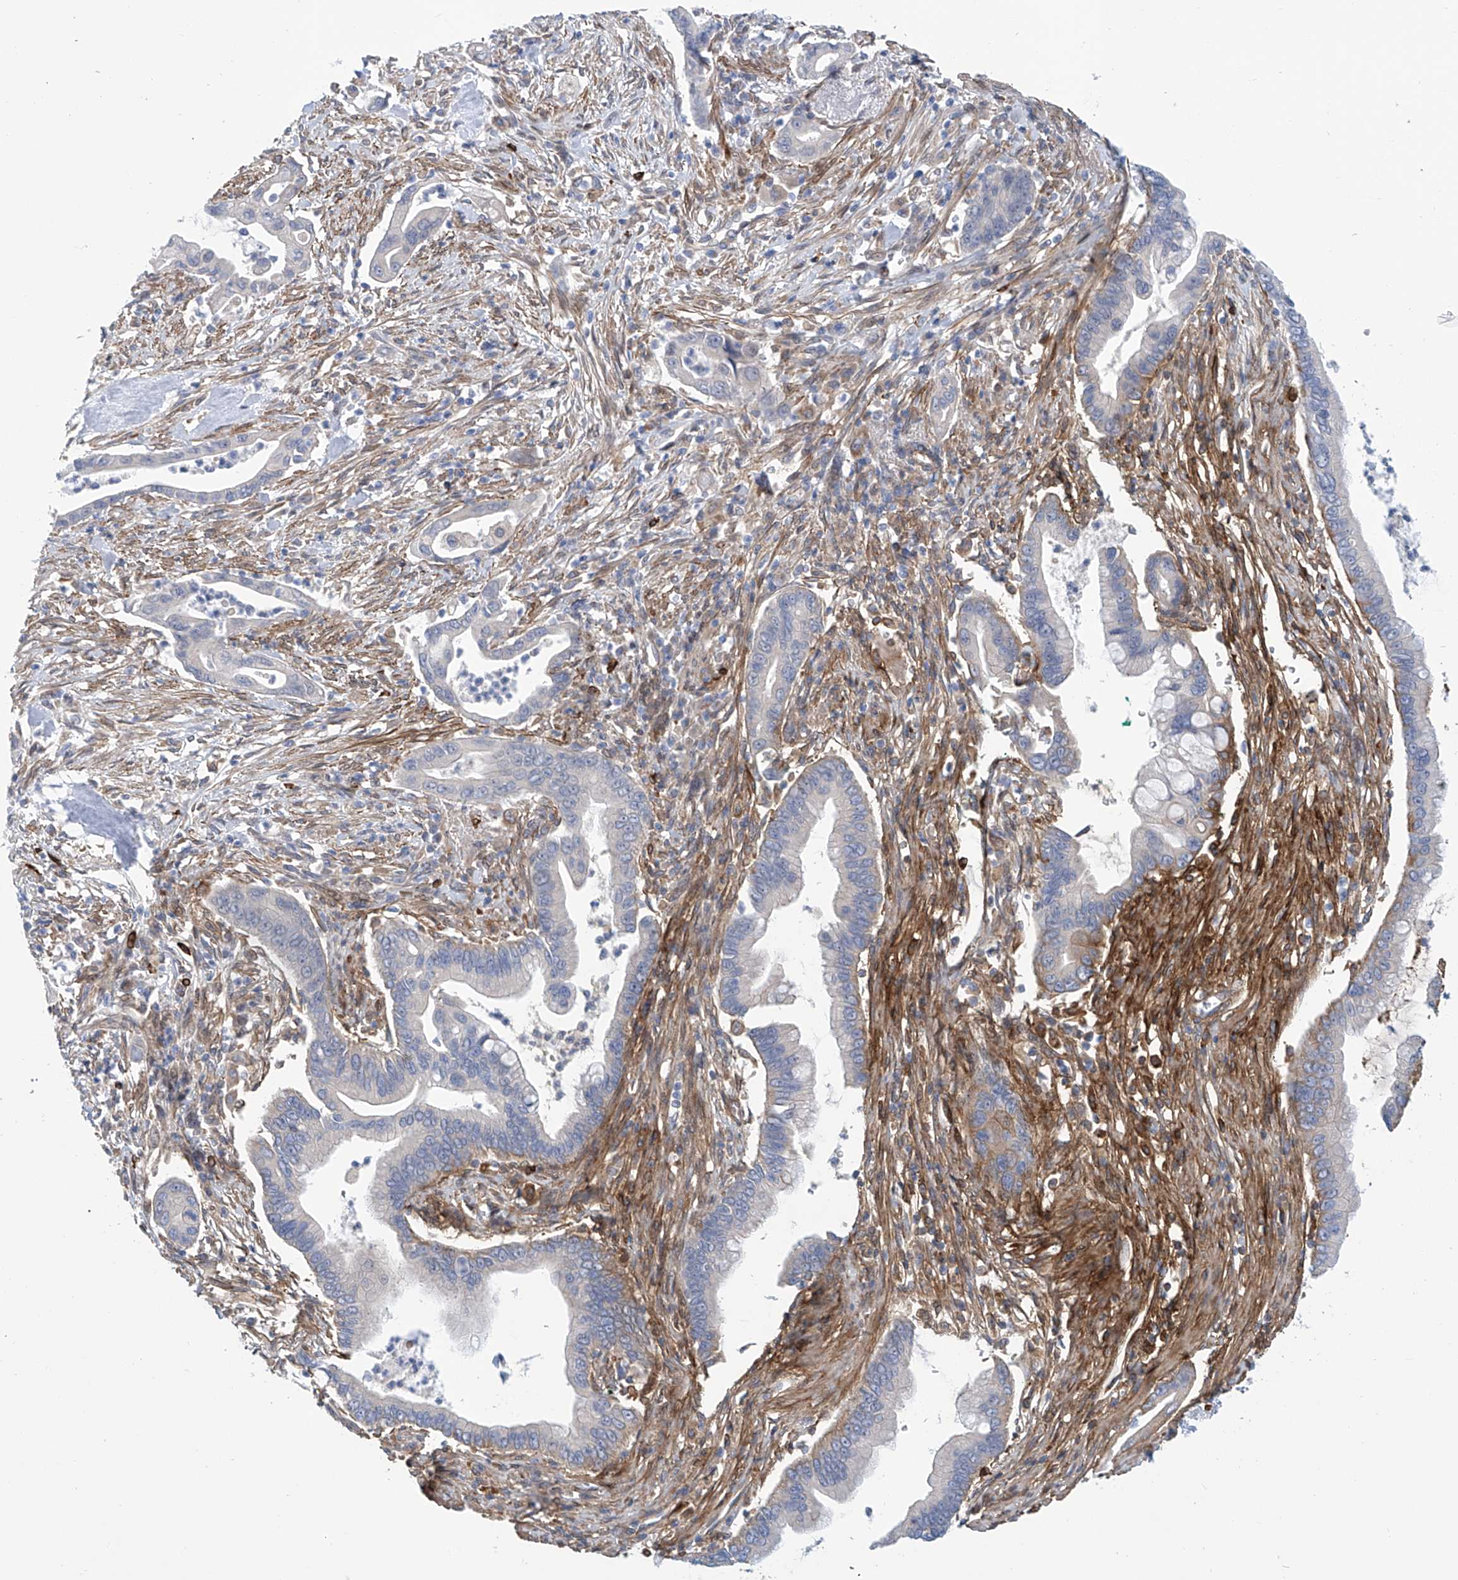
{"staining": {"intensity": "negative", "quantity": "none", "location": "none"}, "tissue": "pancreatic cancer", "cell_type": "Tumor cells", "image_type": "cancer", "snomed": [{"axis": "morphology", "description": "Adenocarcinoma, NOS"}, {"axis": "topography", "description": "Pancreas"}], "caption": "A high-resolution histopathology image shows IHC staining of adenocarcinoma (pancreatic), which shows no significant expression in tumor cells.", "gene": "TNN", "patient": {"sex": "male", "age": 78}}